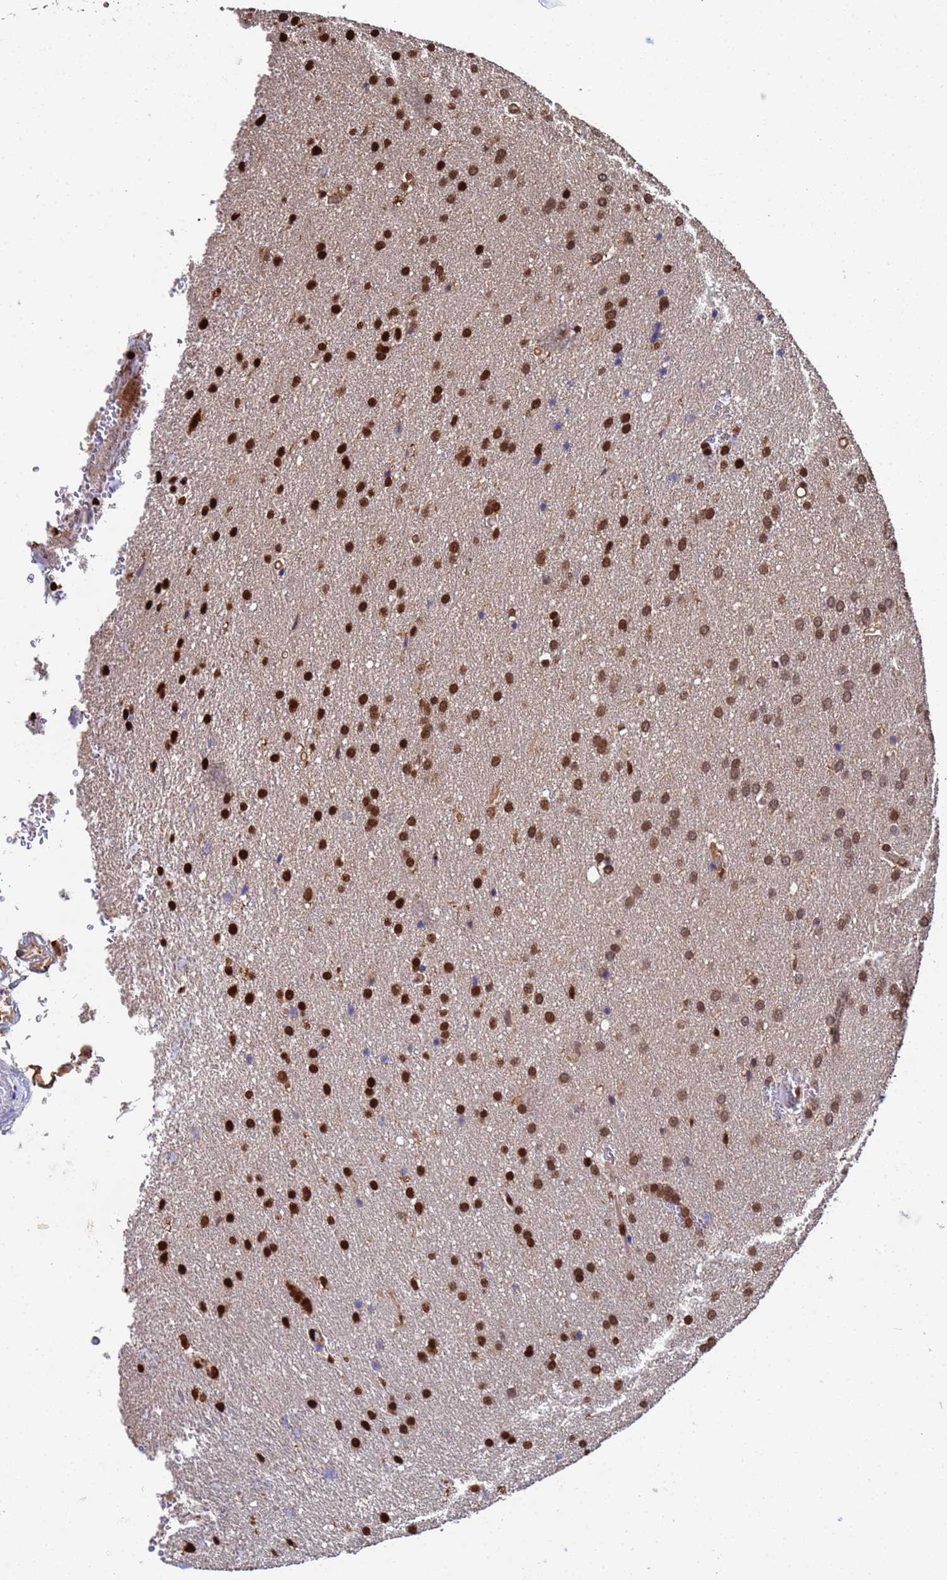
{"staining": {"intensity": "strong", "quantity": "25%-75%", "location": "nuclear"}, "tissue": "glioma", "cell_type": "Tumor cells", "image_type": "cancer", "snomed": [{"axis": "morphology", "description": "Glioma, malignant, Low grade"}, {"axis": "topography", "description": "Brain"}], "caption": "Glioma tissue reveals strong nuclear positivity in about 25%-75% of tumor cells The staining was performed using DAB (3,3'-diaminobenzidine), with brown indicating positive protein expression. Nuclei are stained blue with hematoxylin.", "gene": "SUMO4", "patient": {"sex": "female", "age": 32}}